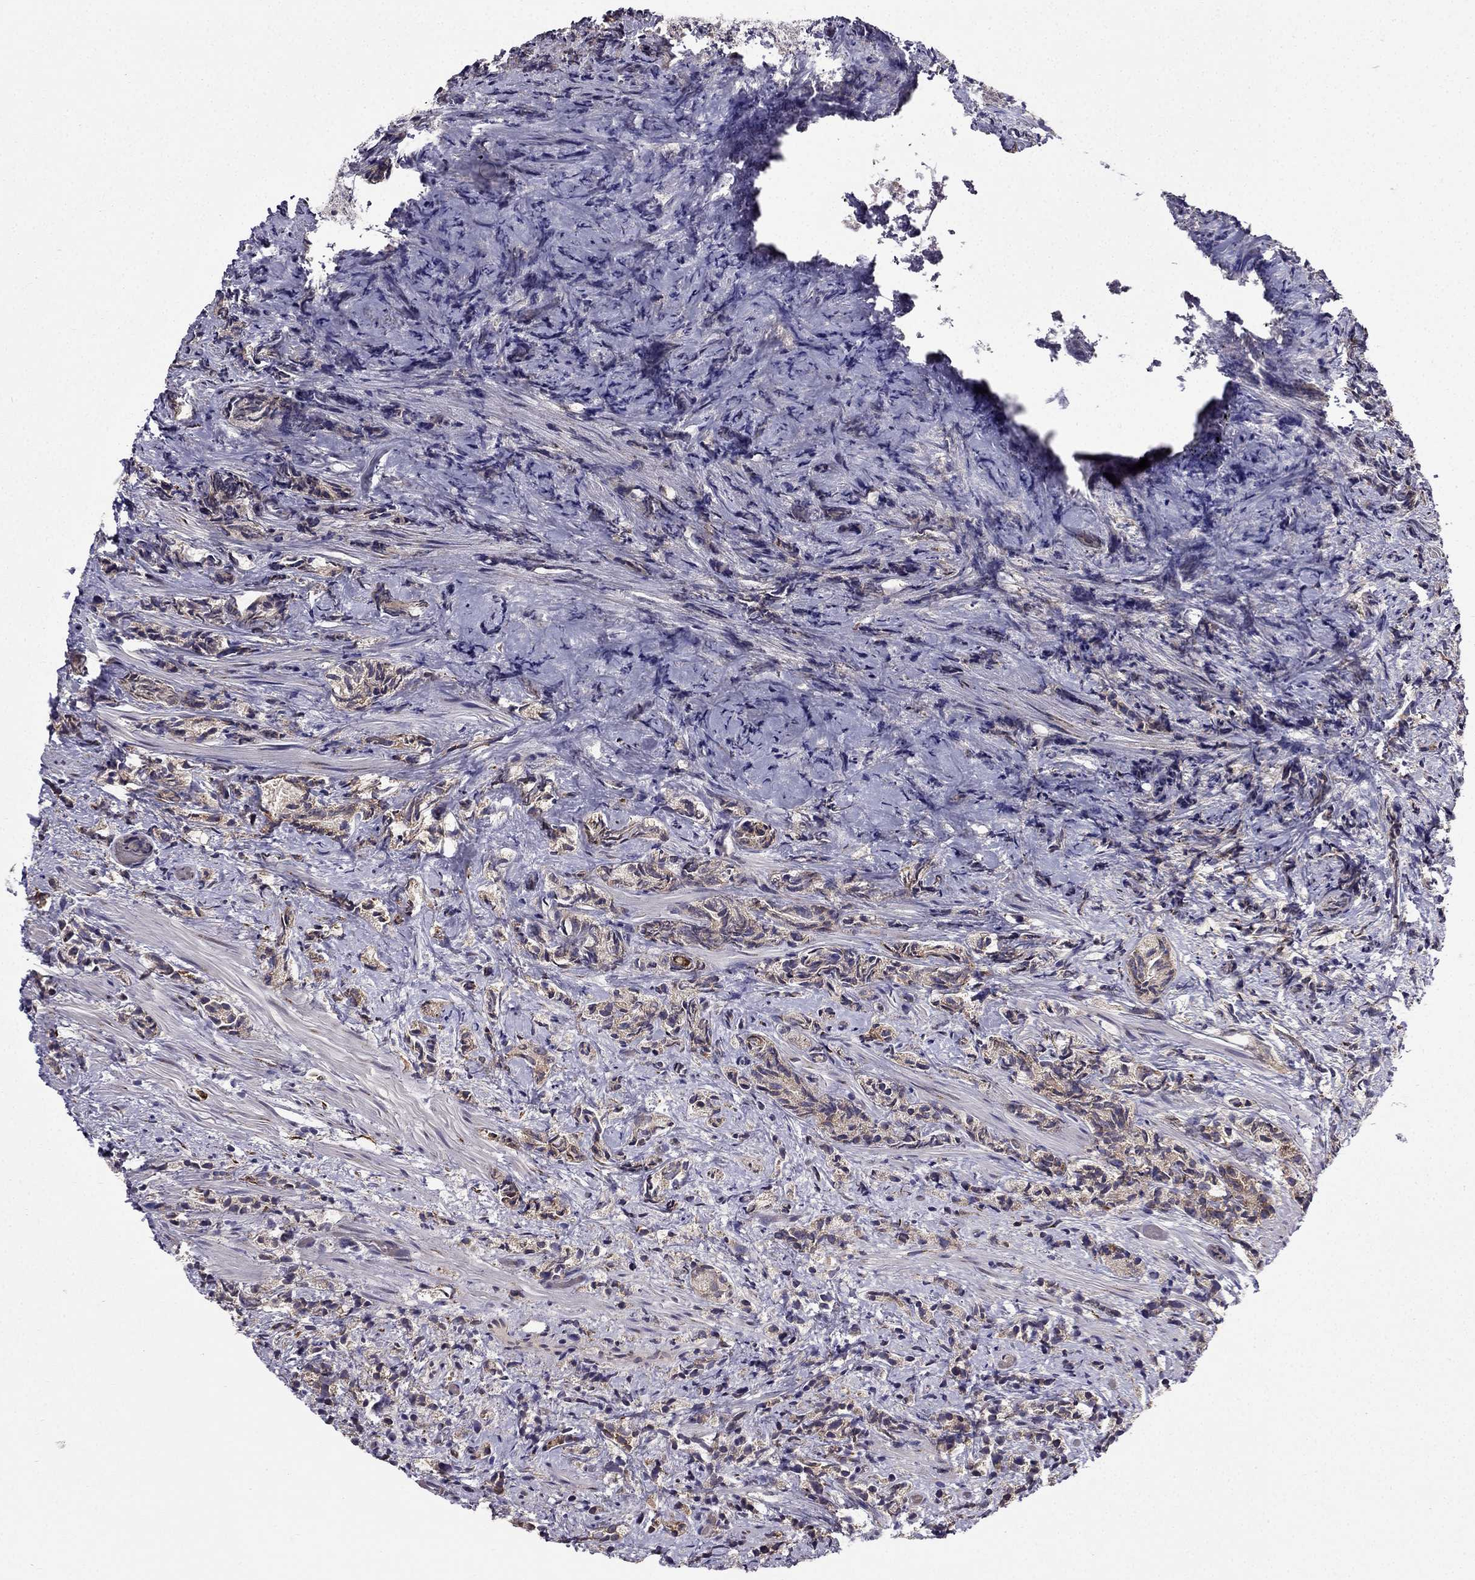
{"staining": {"intensity": "weak", "quantity": "25%-75%", "location": "cytoplasmic/membranous"}, "tissue": "prostate cancer", "cell_type": "Tumor cells", "image_type": "cancer", "snomed": [{"axis": "morphology", "description": "Adenocarcinoma, High grade"}, {"axis": "topography", "description": "Prostate"}], "caption": "Immunohistochemical staining of human adenocarcinoma (high-grade) (prostate) exhibits weak cytoplasmic/membranous protein staining in about 25%-75% of tumor cells.", "gene": "ARHGEF28", "patient": {"sex": "male", "age": 53}}